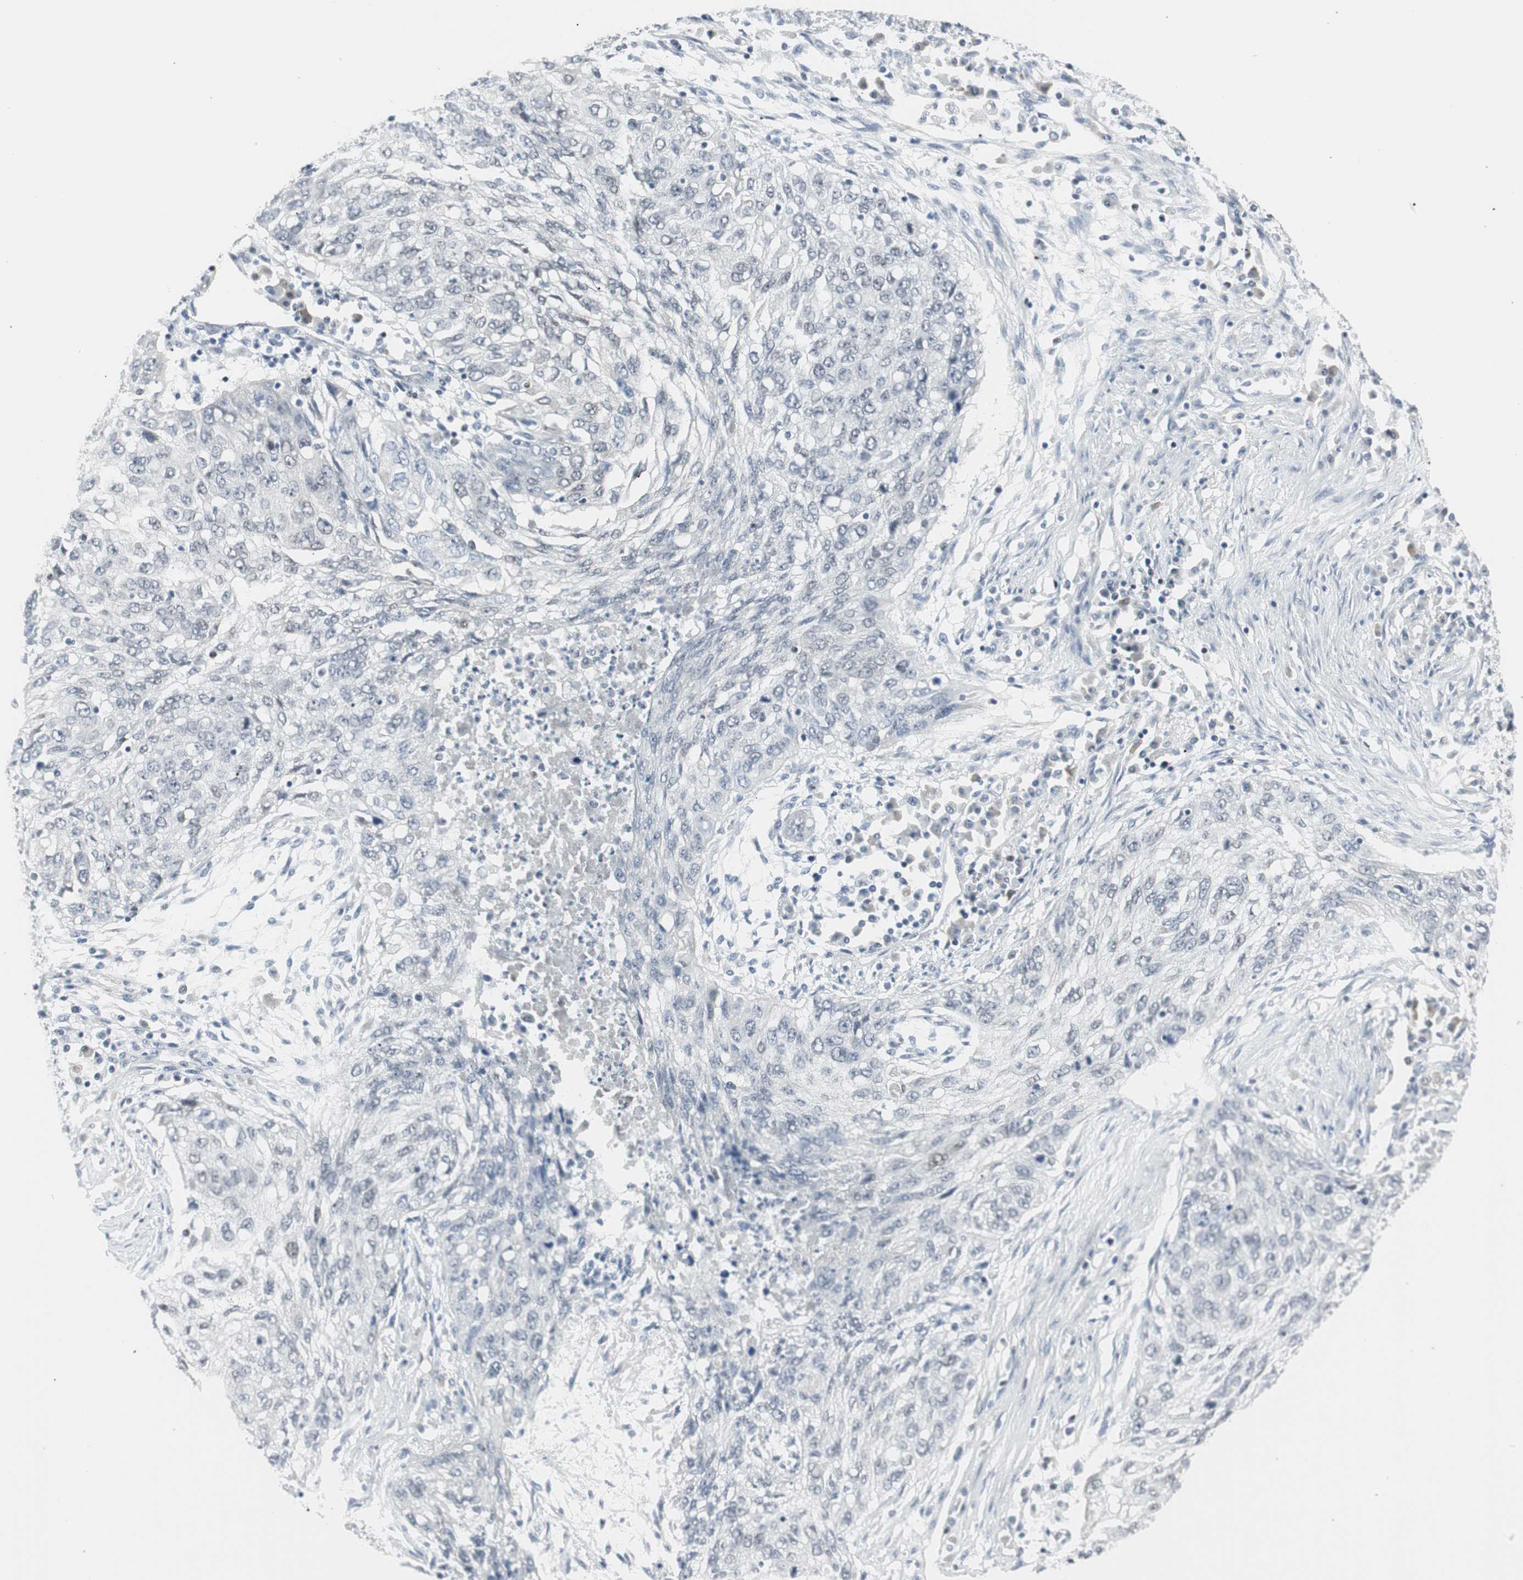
{"staining": {"intensity": "negative", "quantity": "none", "location": "none"}, "tissue": "lung cancer", "cell_type": "Tumor cells", "image_type": "cancer", "snomed": [{"axis": "morphology", "description": "Squamous cell carcinoma, NOS"}, {"axis": "topography", "description": "Lung"}], "caption": "Human squamous cell carcinoma (lung) stained for a protein using IHC shows no positivity in tumor cells.", "gene": "ZBTB7B", "patient": {"sex": "female", "age": 63}}